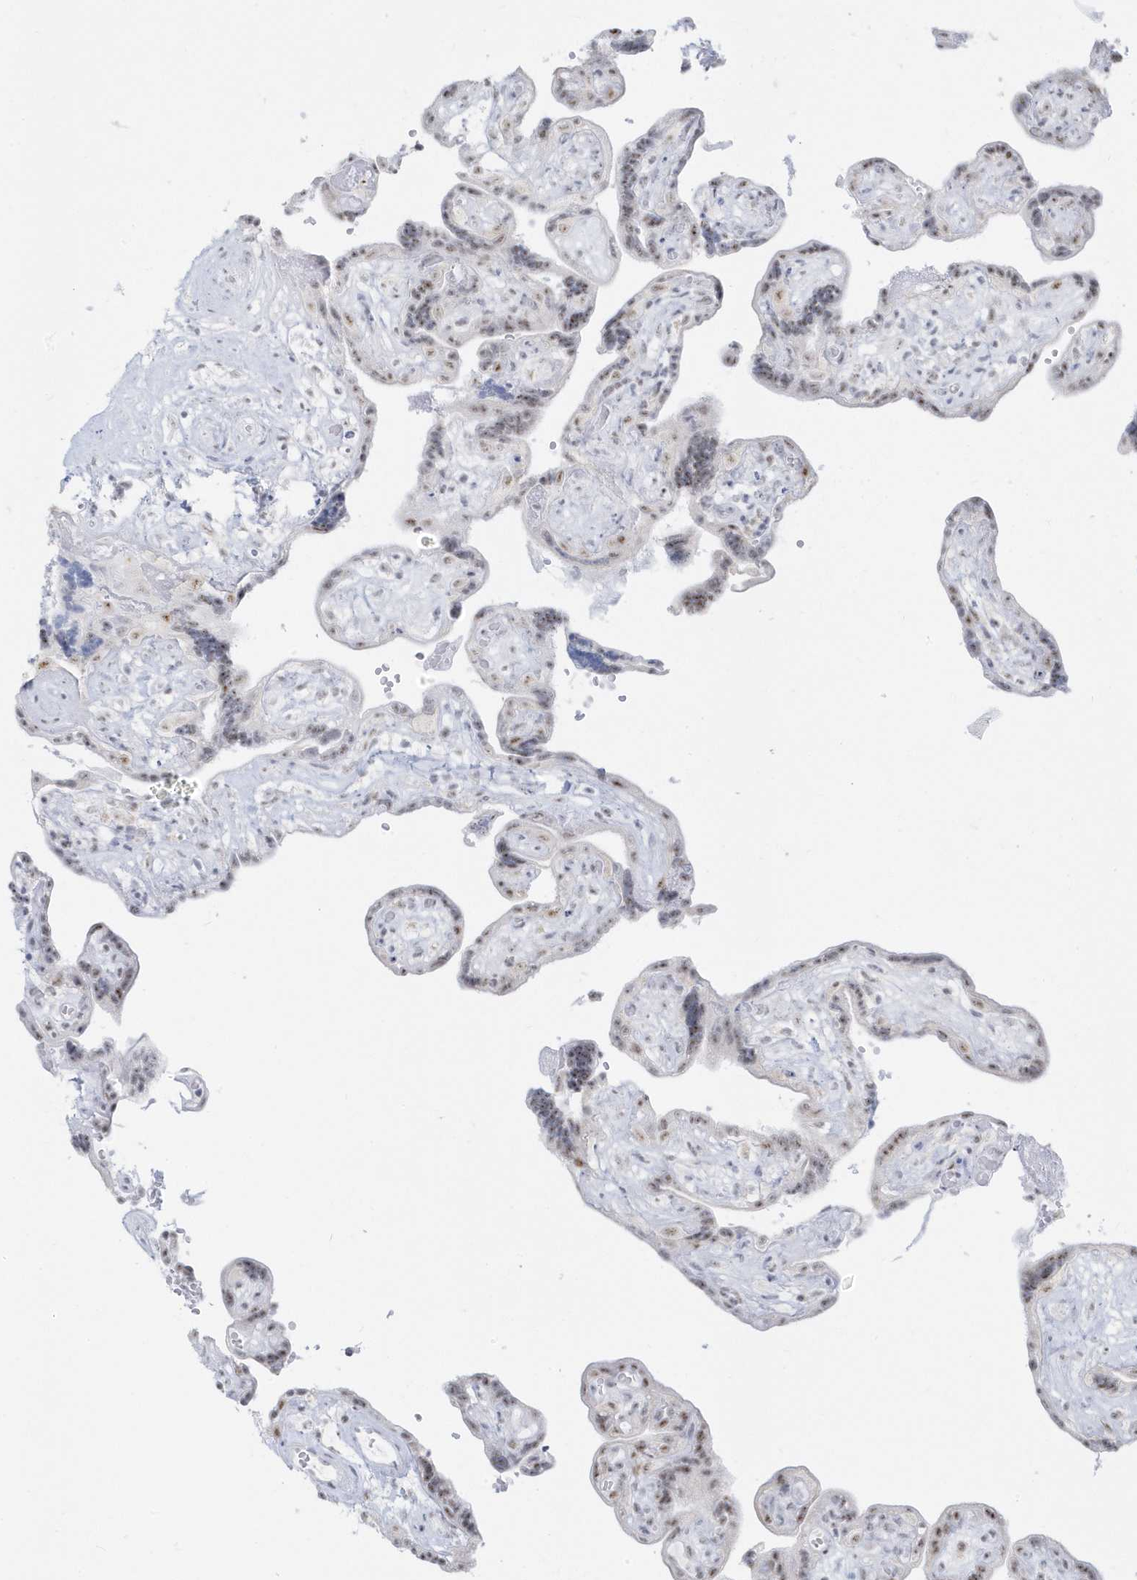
{"staining": {"intensity": "weak", "quantity": ">75%", "location": "nuclear"}, "tissue": "placenta", "cell_type": "Decidual cells", "image_type": "normal", "snomed": [{"axis": "morphology", "description": "Normal tissue, NOS"}, {"axis": "topography", "description": "Placenta"}], "caption": "Immunohistochemistry (IHC) (DAB) staining of normal placenta displays weak nuclear protein positivity in about >75% of decidual cells. (DAB IHC with brightfield microscopy, high magnification).", "gene": "PLEKHN1", "patient": {"sex": "female", "age": 30}}